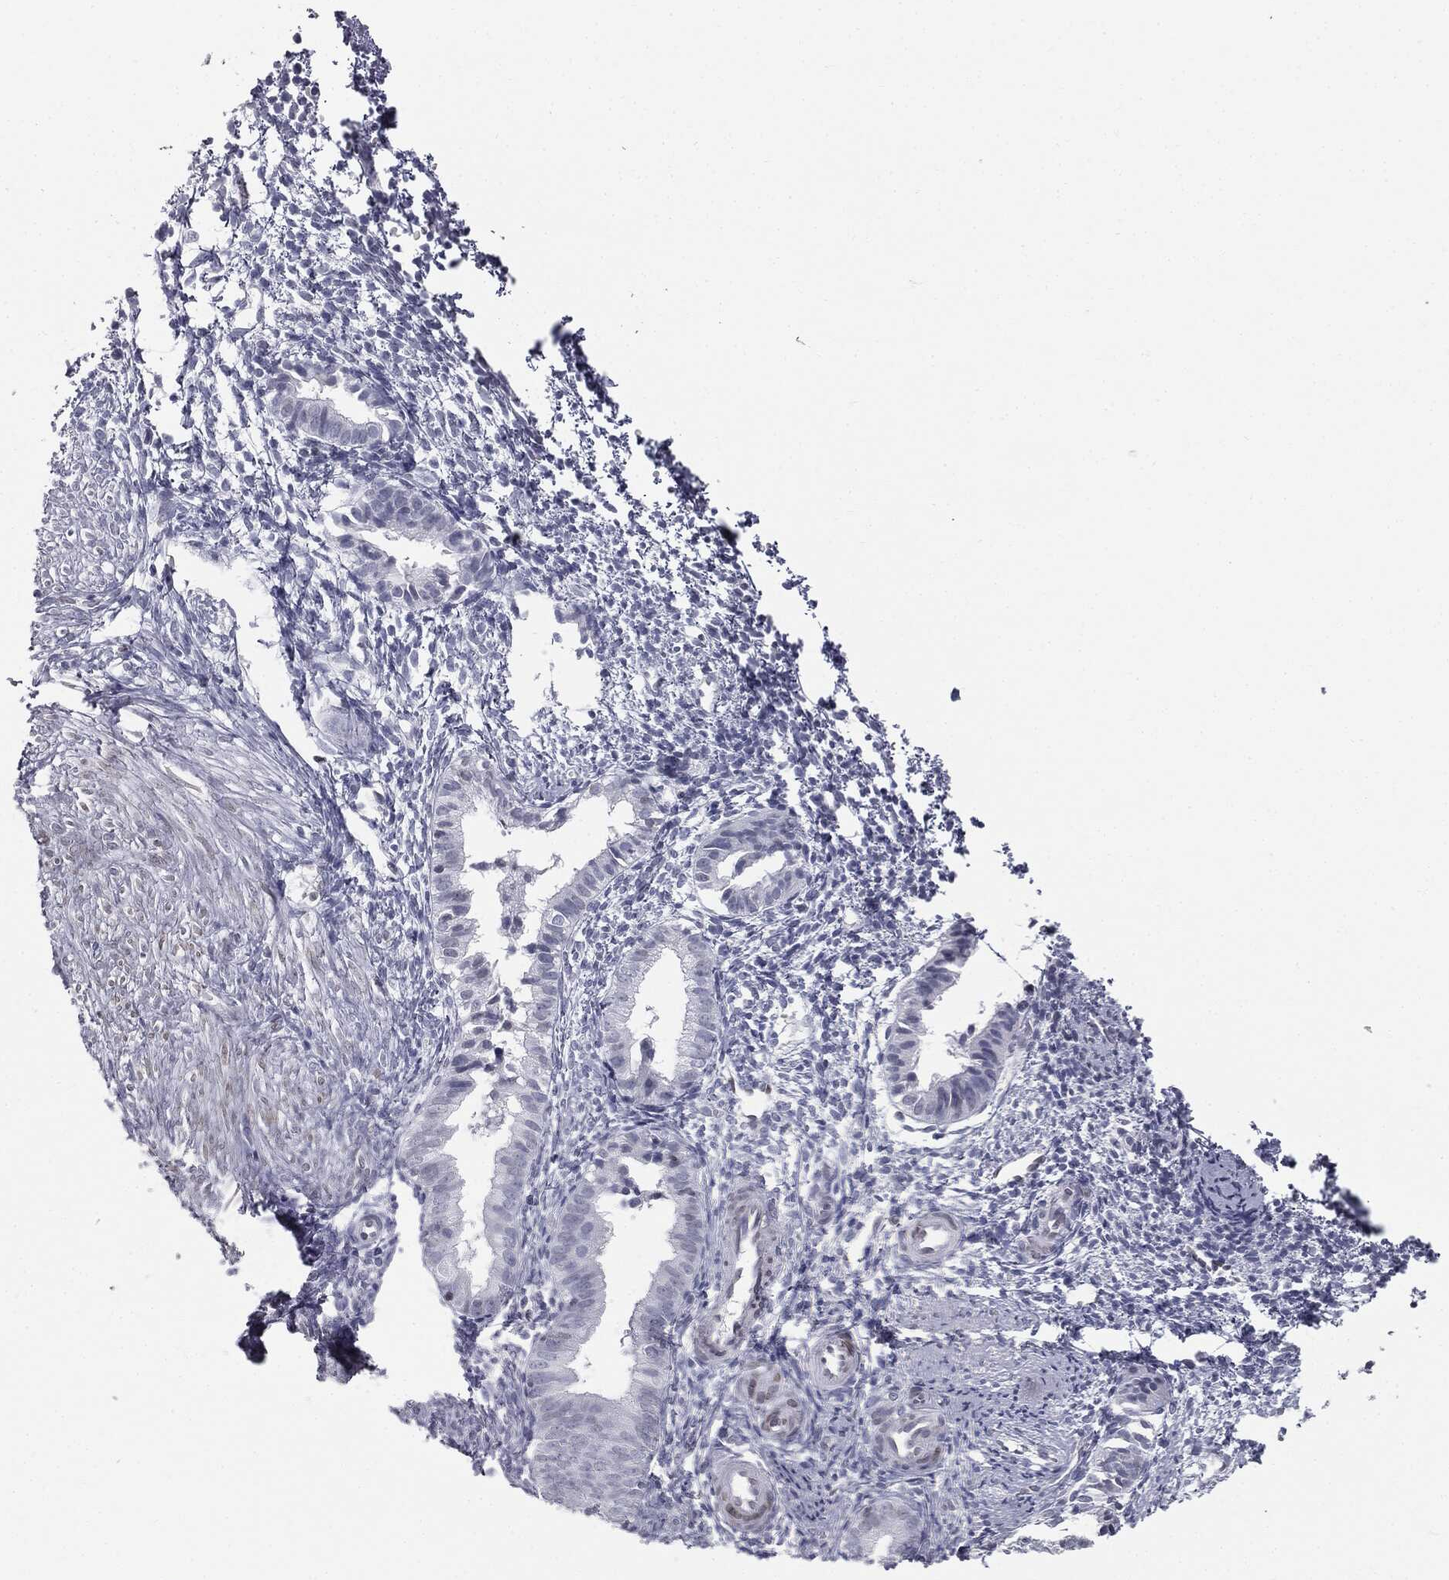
{"staining": {"intensity": "negative", "quantity": "none", "location": "none"}, "tissue": "endometrium", "cell_type": "Cells in endometrial stroma", "image_type": "normal", "snomed": [{"axis": "morphology", "description": "Normal tissue, NOS"}, {"axis": "topography", "description": "Endometrium"}], "caption": "DAB (3,3'-diaminobenzidine) immunohistochemical staining of unremarkable endometrium displays no significant staining in cells in endometrial stroma. (DAB (3,3'-diaminobenzidine) immunohistochemistry (IHC) visualized using brightfield microscopy, high magnification).", "gene": "ALDOB", "patient": {"sex": "female", "age": 47}}